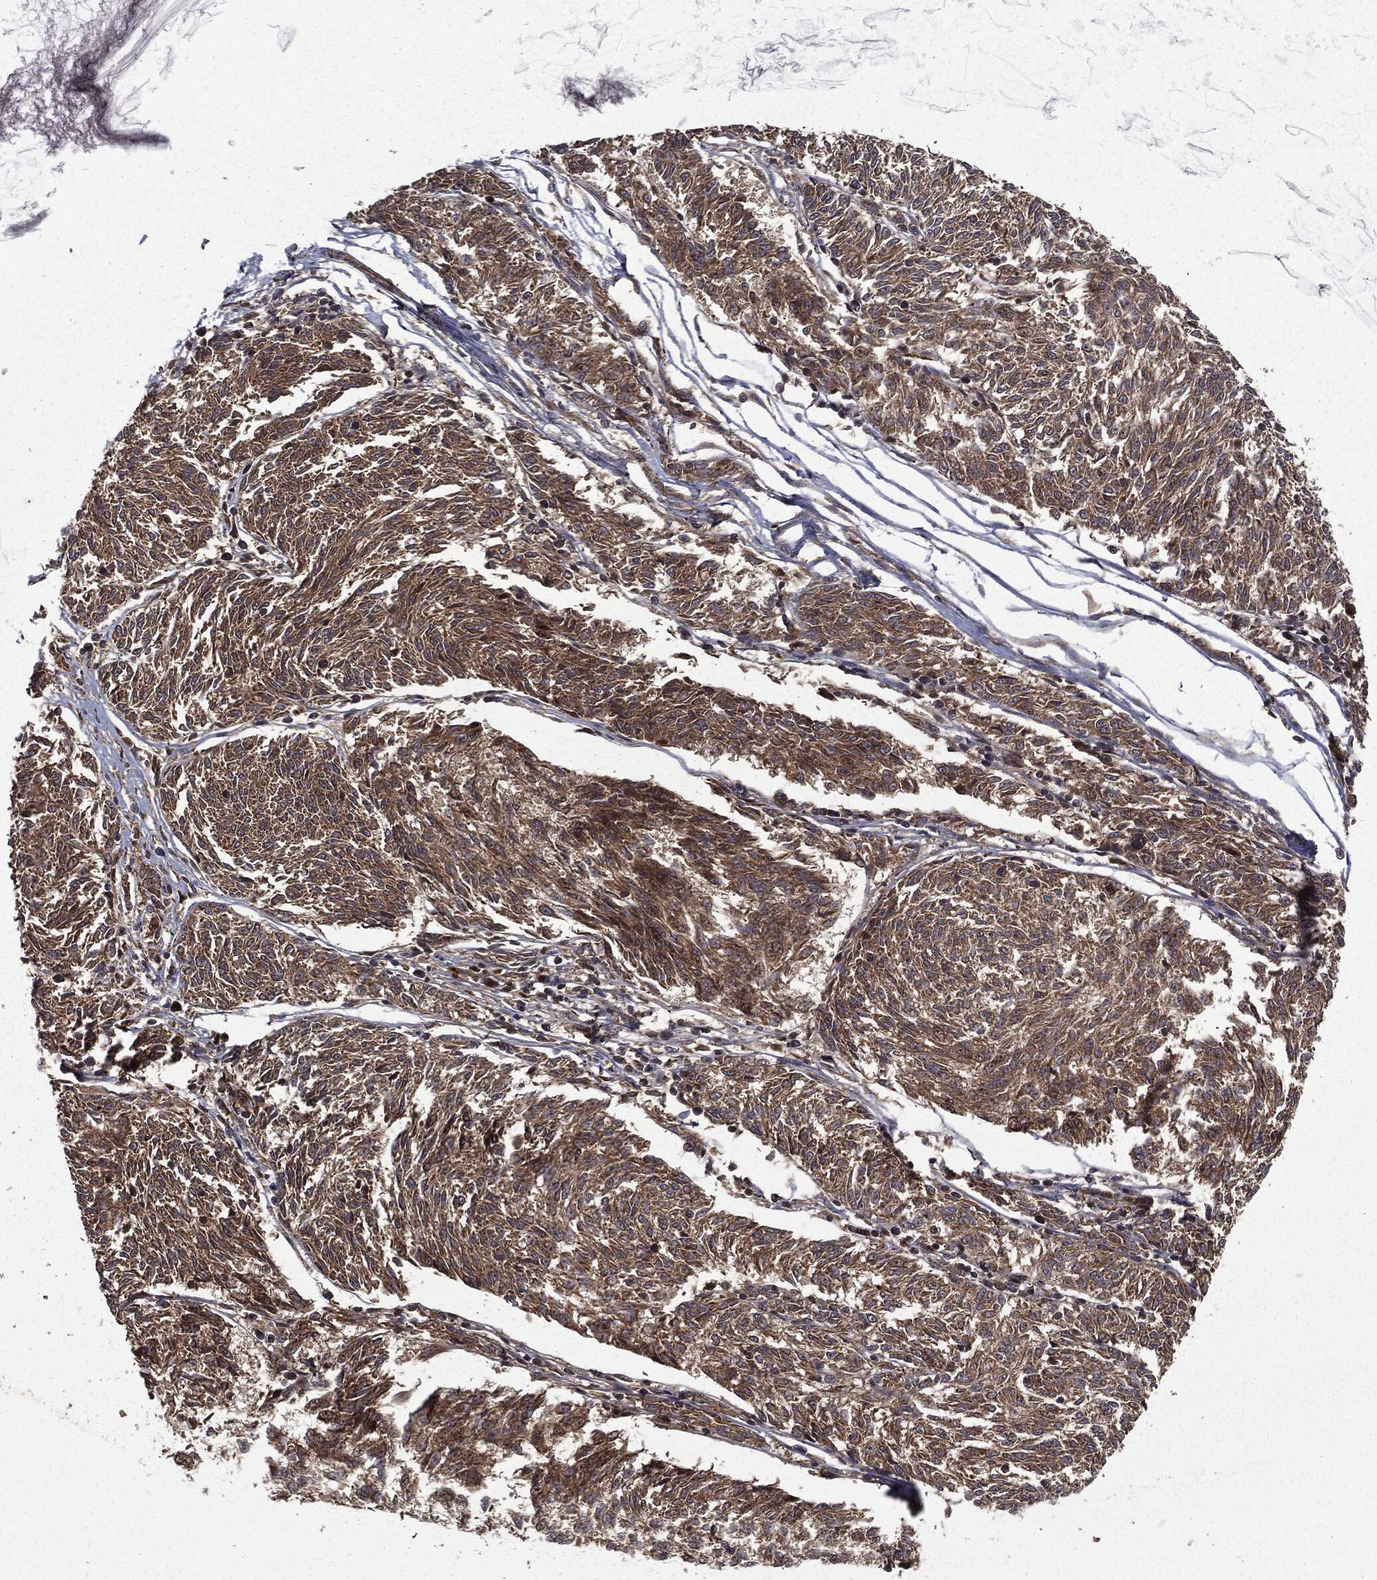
{"staining": {"intensity": "moderate", "quantity": ">75%", "location": "cytoplasmic/membranous"}, "tissue": "melanoma", "cell_type": "Tumor cells", "image_type": "cancer", "snomed": [{"axis": "morphology", "description": "Malignant melanoma, NOS"}, {"axis": "topography", "description": "Skin"}], "caption": "Brown immunohistochemical staining in malignant melanoma displays moderate cytoplasmic/membranous positivity in about >75% of tumor cells. (Brightfield microscopy of DAB IHC at high magnification).", "gene": "HTT", "patient": {"sex": "female", "age": 72}}